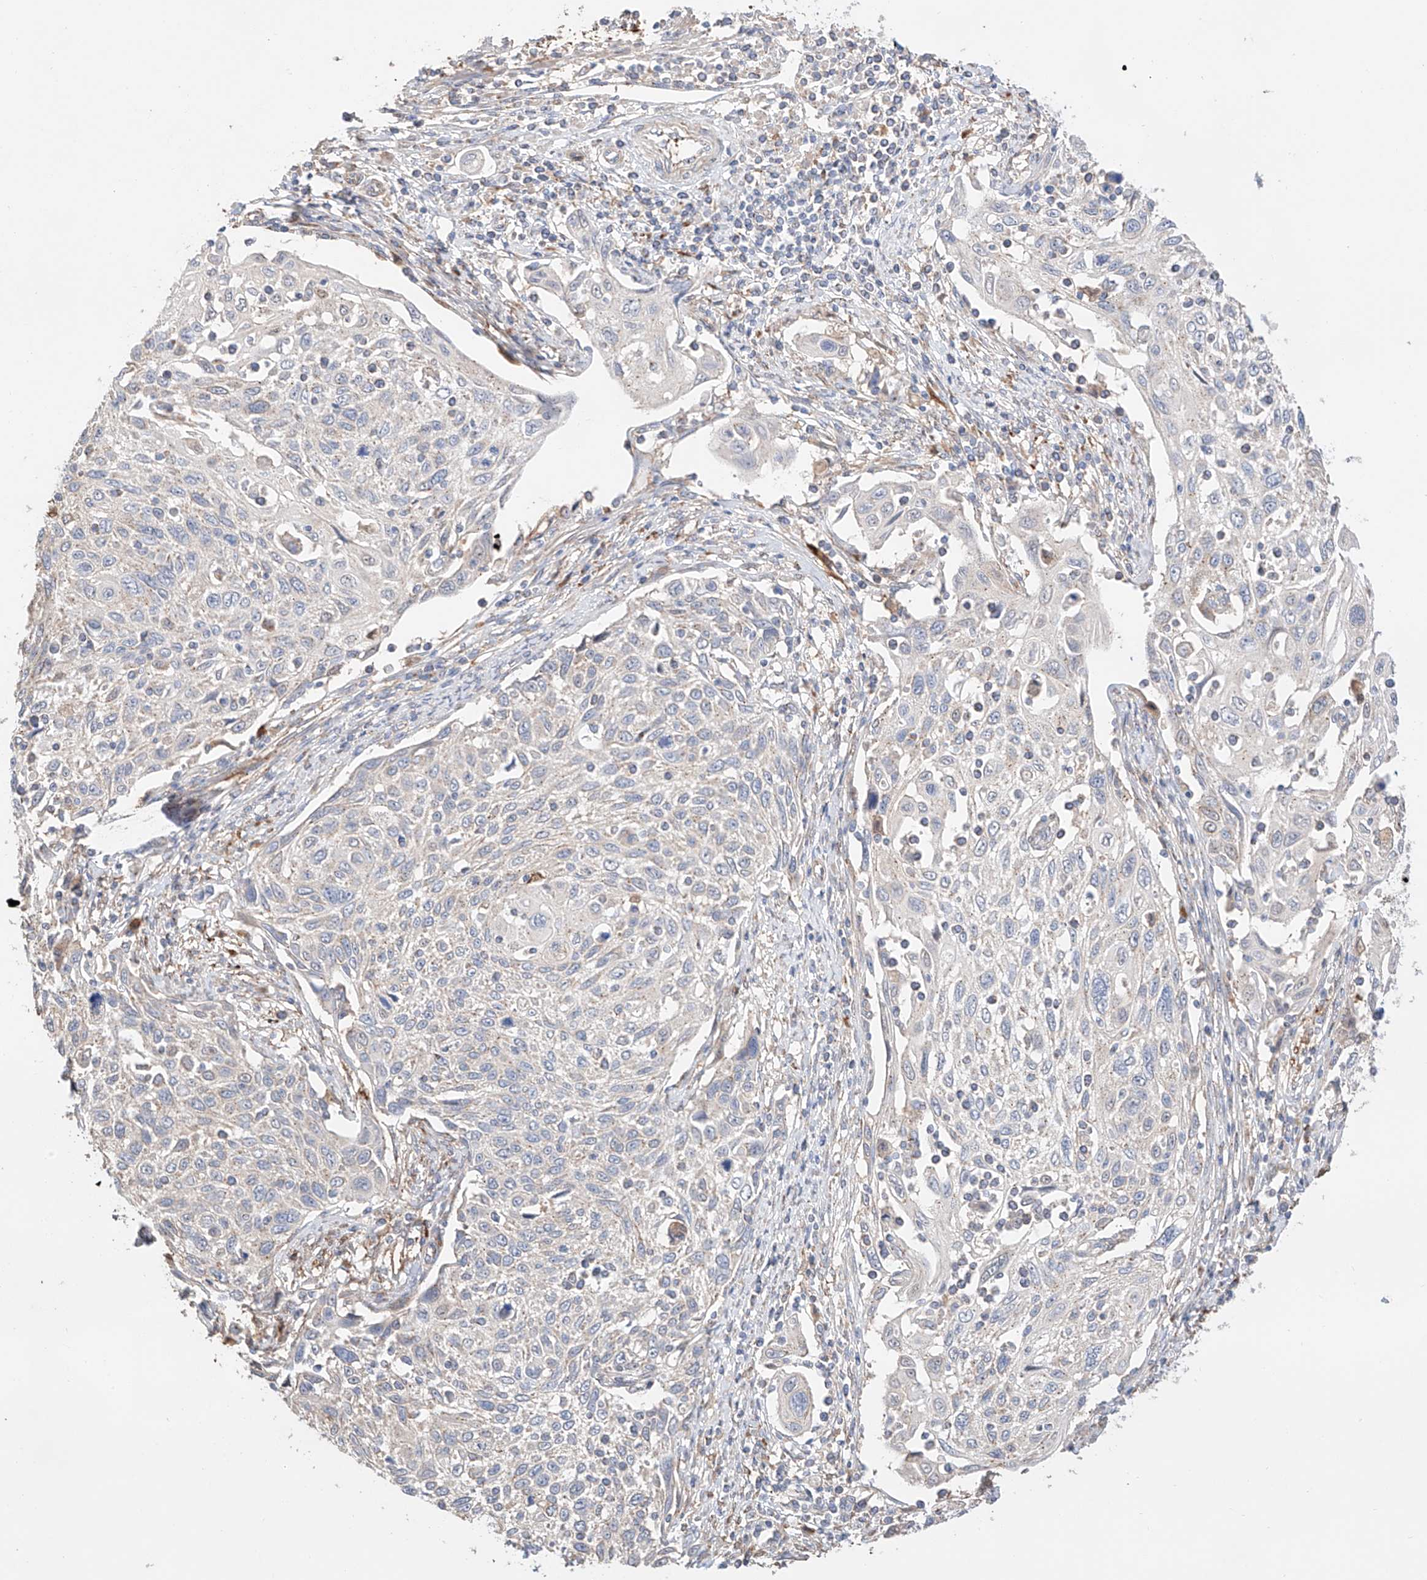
{"staining": {"intensity": "negative", "quantity": "none", "location": "none"}, "tissue": "cervical cancer", "cell_type": "Tumor cells", "image_type": "cancer", "snomed": [{"axis": "morphology", "description": "Squamous cell carcinoma, NOS"}, {"axis": "topography", "description": "Cervix"}], "caption": "Immunohistochemistry photomicrograph of neoplastic tissue: human cervical cancer (squamous cell carcinoma) stained with DAB (3,3'-diaminobenzidine) exhibits no significant protein expression in tumor cells.", "gene": "MOSPD1", "patient": {"sex": "female", "age": 70}}